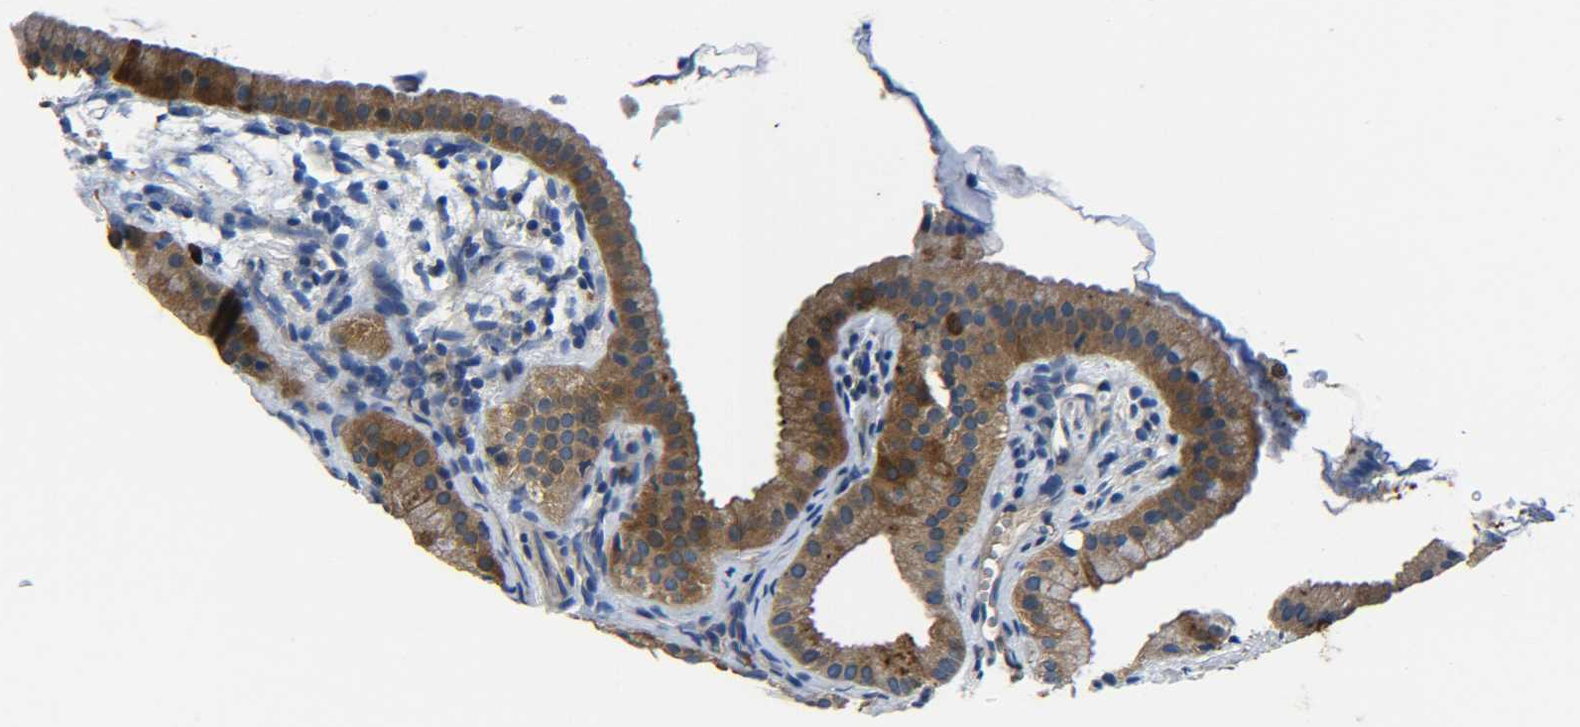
{"staining": {"intensity": "strong", "quantity": ">75%", "location": "cytoplasmic/membranous"}, "tissue": "gallbladder", "cell_type": "Glandular cells", "image_type": "normal", "snomed": [{"axis": "morphology", "description": "Normal tissue, NOS"}, {"axis": "topography", "description": "Gallbladder"}], "caption": "This image demonstrates immunohistochemistry (IHC) staining of benign human gallbladder, with high strong cytoplasmic/membranous positivity in about >75% of glandular cells.", "gene": "PREB", "patient": {"sex": "female", "age": 64}}